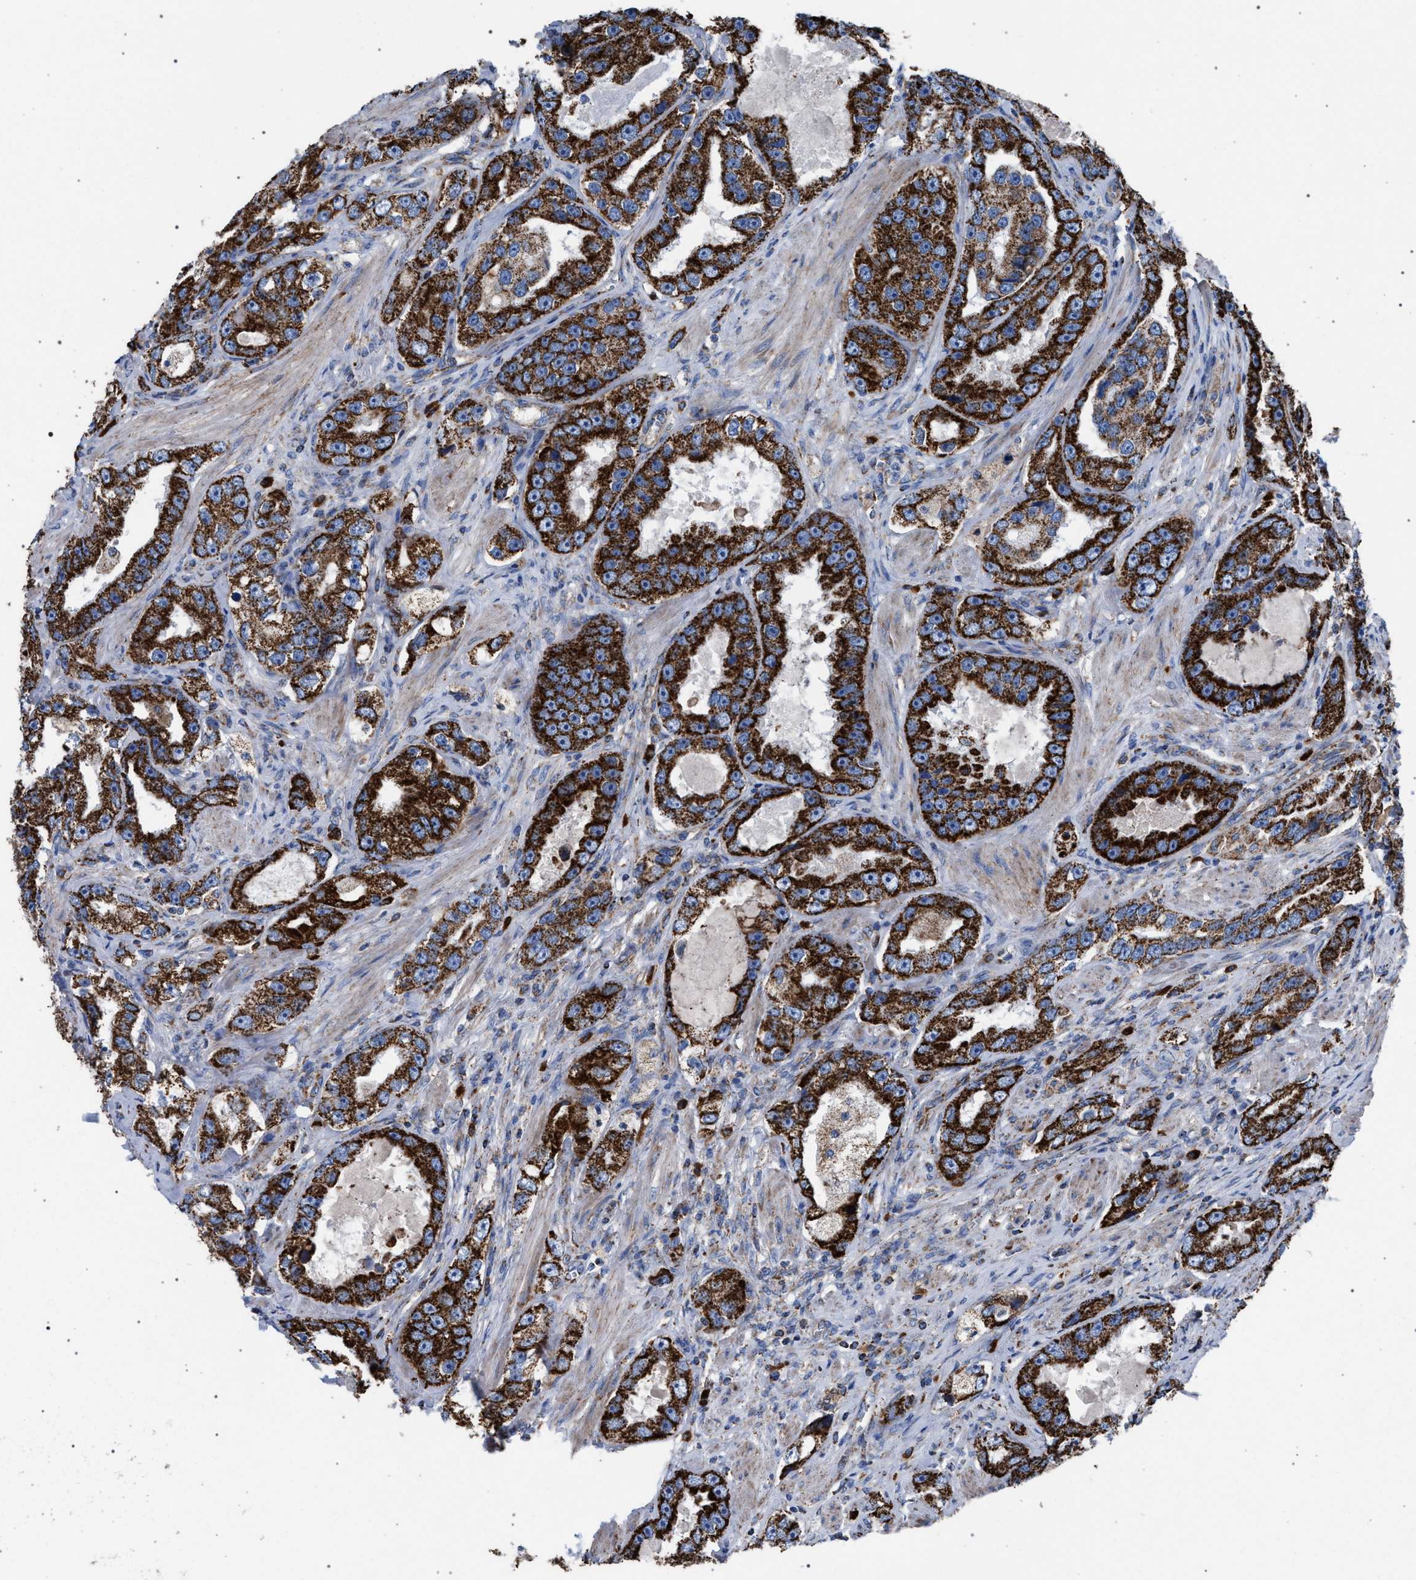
{"staining": {"intensity": "strong", "quantity": ">75%", "location": "cytoplasmic/membranous"}, "tissue": "prostate cancer", "cell_type": "Tumor cells", "image_type": "cancer", "snomed": [{"axis": "morphology", "description": "Adenocarcinoma, High grade"}, {"axis": "topography", "description": "Prostate"}], "caption": "Immunohistochemistry (IHC) micrograph of prostate adenocarcinoma (high-grade) stained for a protein (brown), which shows high levels of strong cytoplasmic/membranous expression in approximately >75% of tumor cells.", "gene": "VPS13A", "patient": {"sex": "male", "age": 63}}